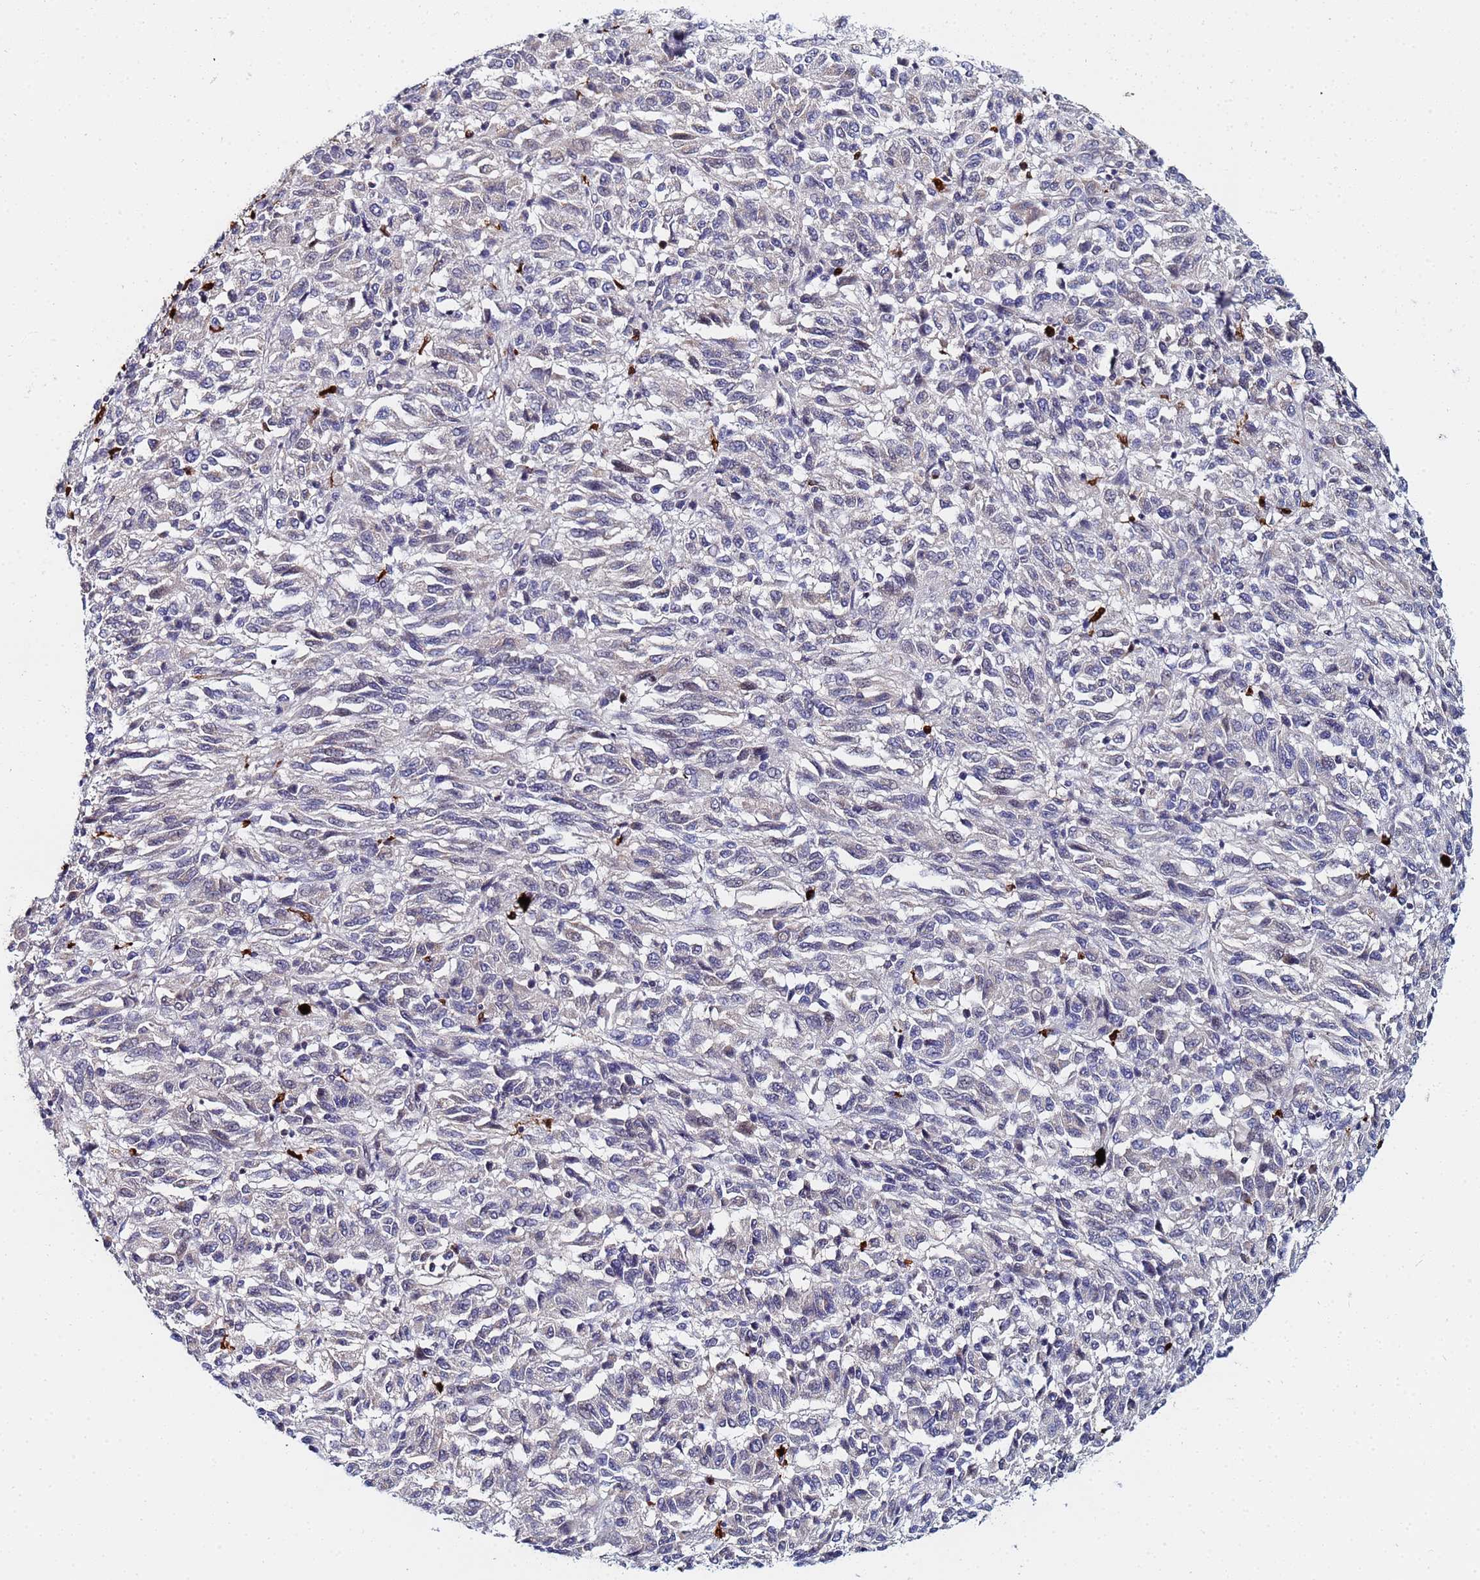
{"staining": {"intensity": "negative", "quantity": "none", "location": "none"}, "tissue": "melanoma", "cell_type": "Tumor cells", "image_type": "cancer", "snomed": [{"axis": "morphology", "description": "Malignant melanoma, Metastatic site"}, {"axis": "topography", "description": "Lung"}], "caption": "A high-resolution photomicrograph shows immunohistochemistry (IHC) staining of malignant melanoma (metastatic site), which reveals no significant staining in tumor cells.", "gene": "MTCL1", "patient": {"sex": "male", "age": 64}}